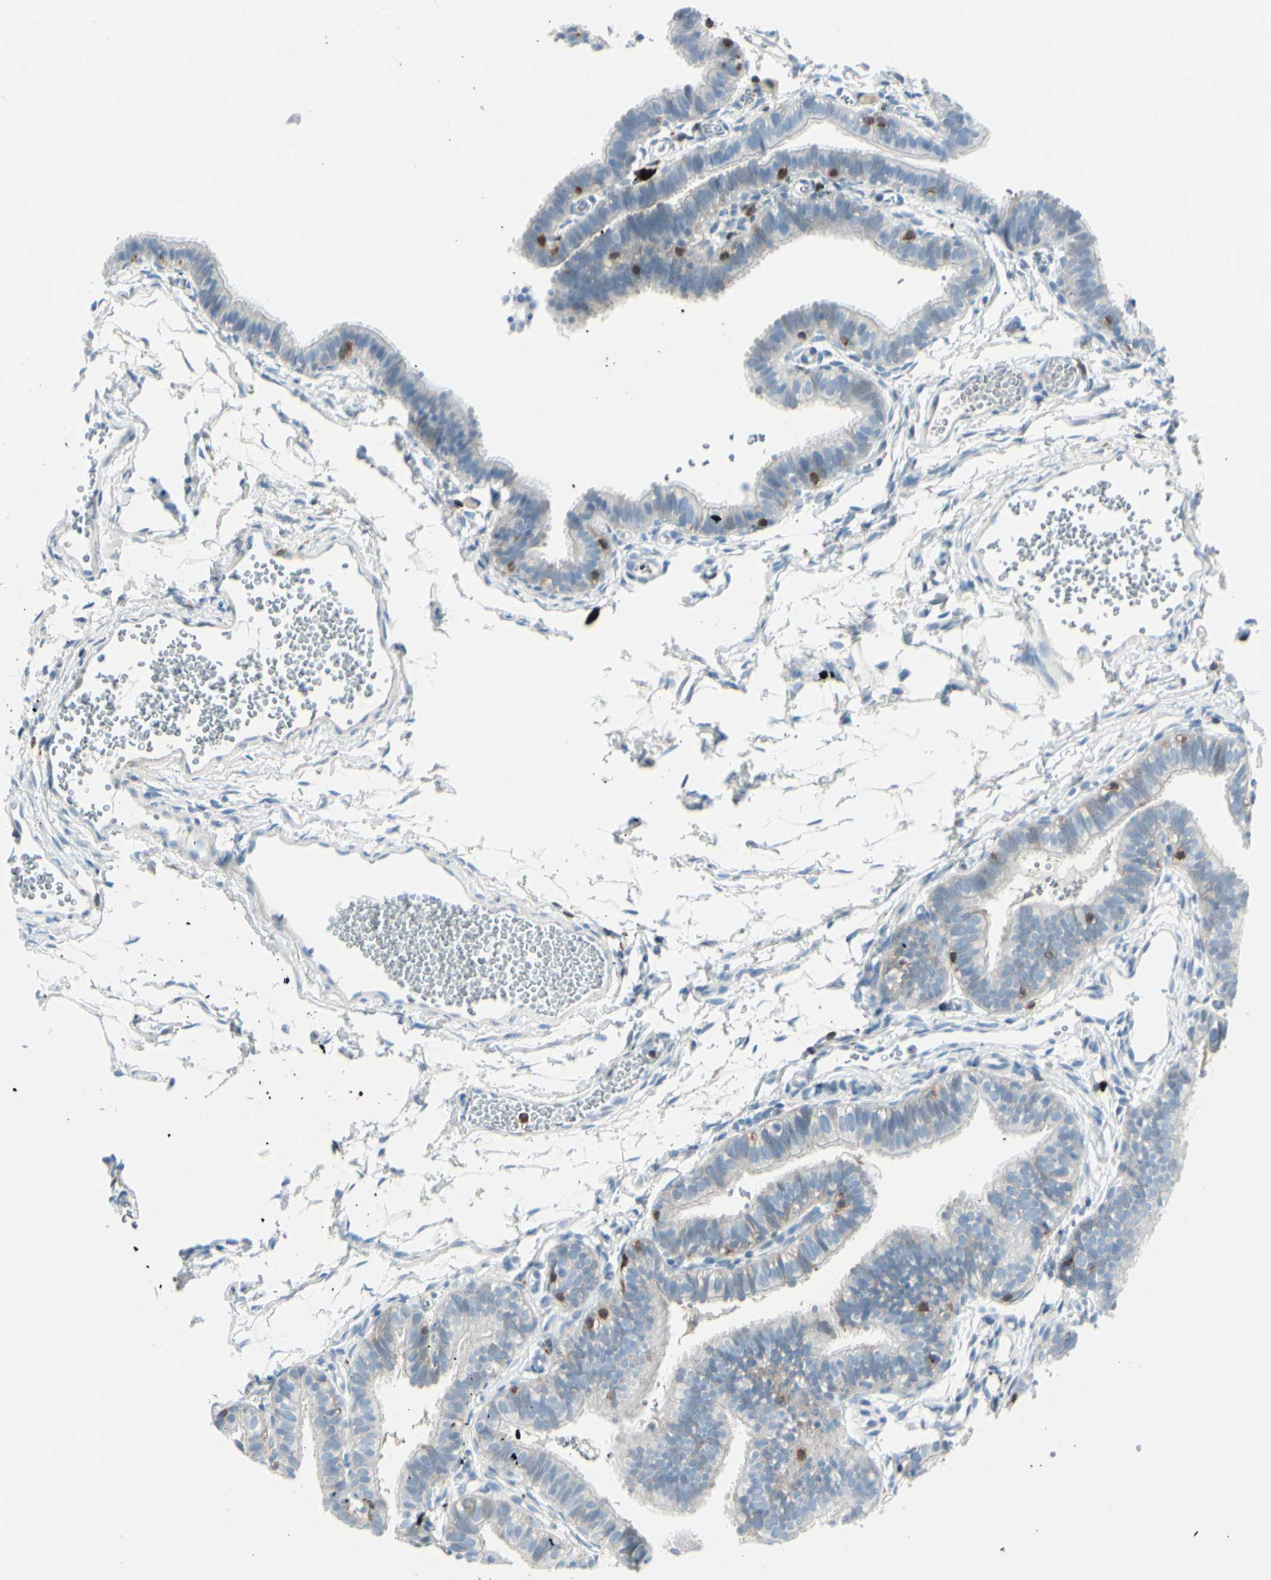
{"staining": {"intensity": "negative", "quantity": "none", "location": "none"}, "tissue": "fallopian tube", "cell_type": "Glandular cells", "image_type": "normal", "snomed": [{"axis": "morphology", "description": "Normal tissue, NOS"}, {"axis": "topography", "description": "Fallopian tube"}, {"axis": "topography", "description": "Placenta"}], "caption": "The photomicrograph reveals no staining of glandular cells in normal fallopian tube. (Immunohistochemistry (ihc), brightfield microscopy, high magnification).", "gene": "TRAF1", "patient": {"sex": "female", "age": 34}}